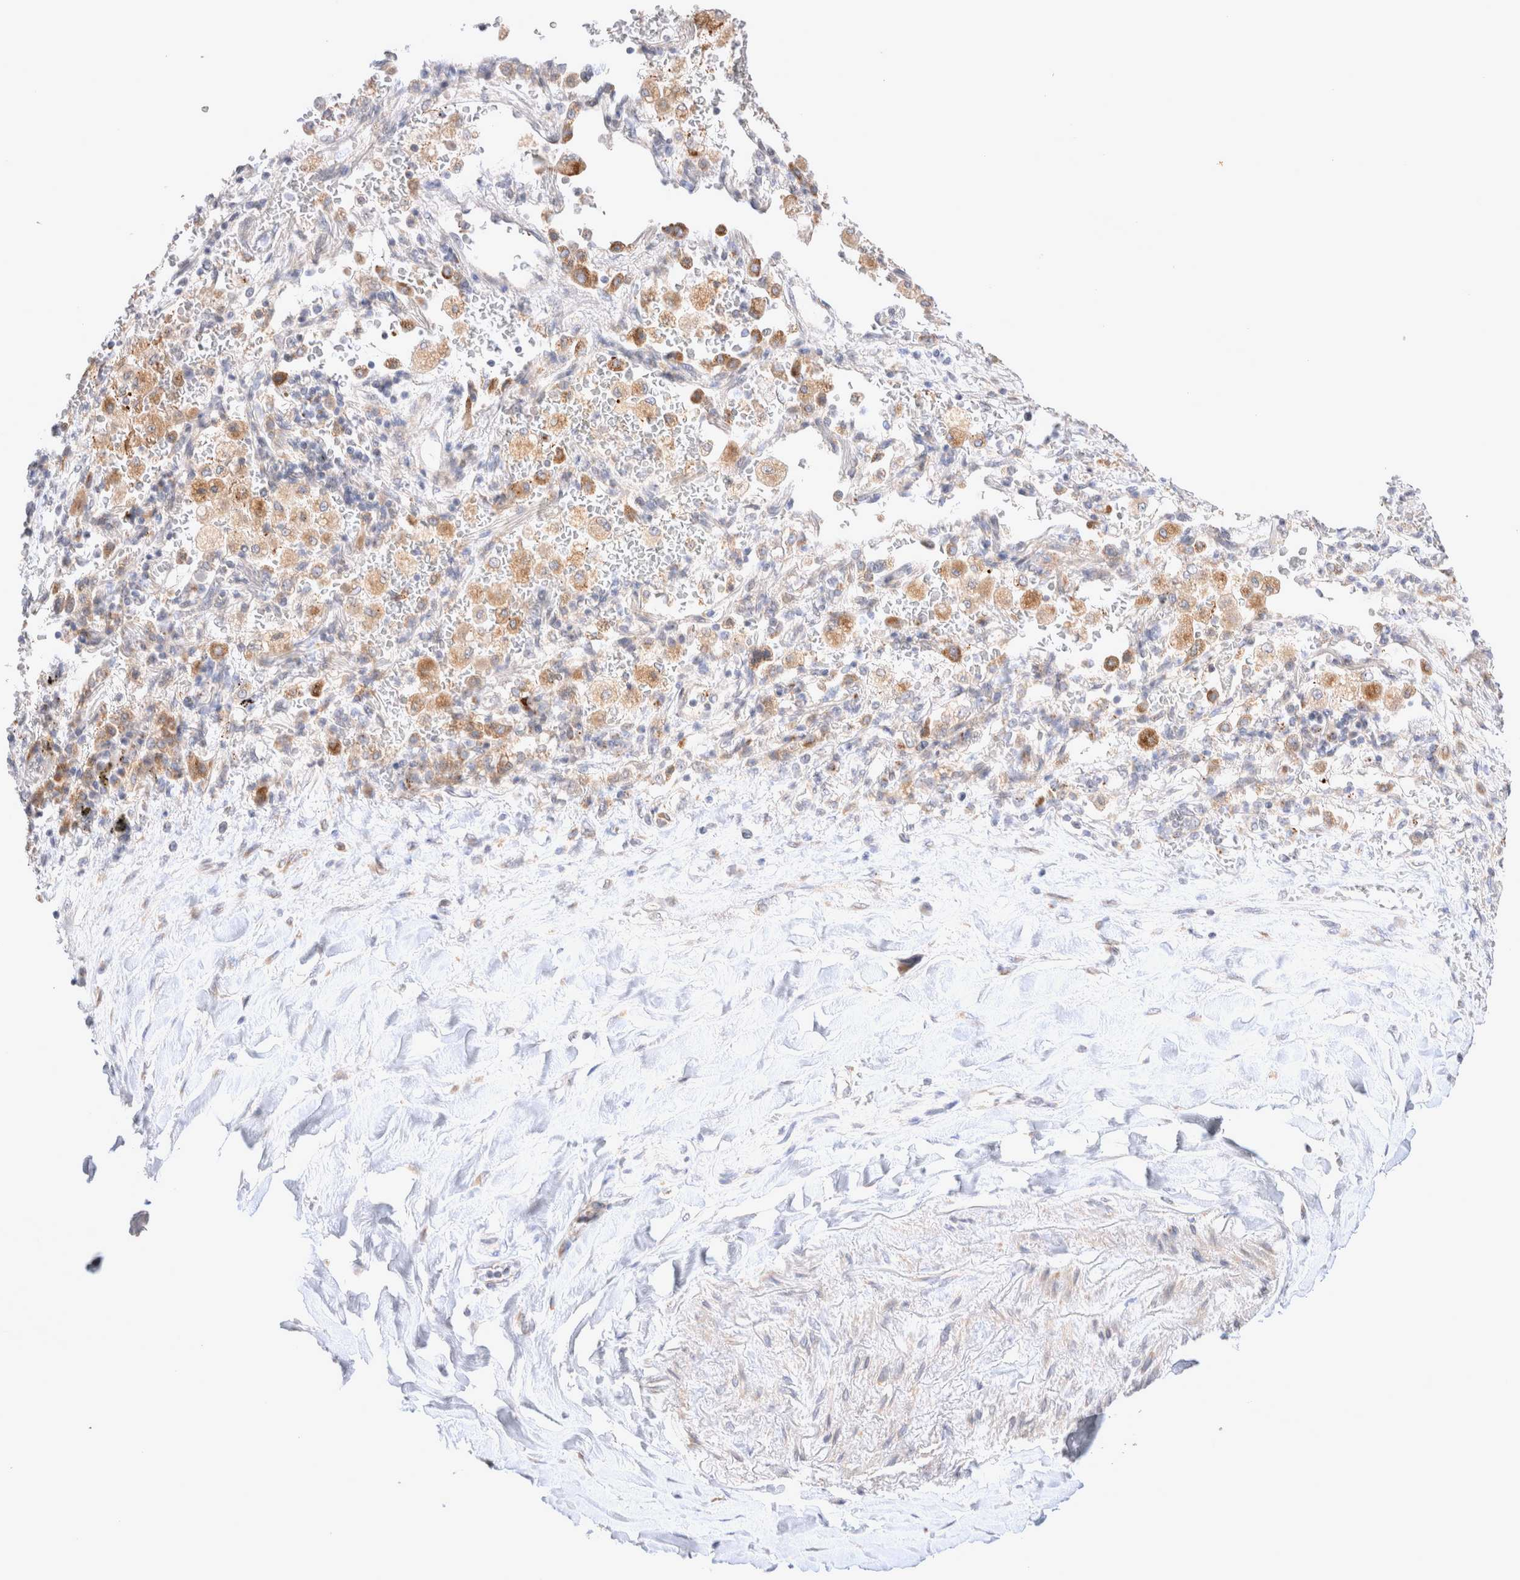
{"staining": {"intensity": "moderate", "quantity": "<25%", "location": "cytoplasmic/membranous"}, "tissue": "lung cancer", "cell_type": "Tumor cells", "image_type": "cancer", "snomed": [{"axis": "morphology", "description": "Squamous cell carcinoma, NOS"}, {"axis": "topography", "description": "Lung"}], "caption": "Lung squamous cell carcinoma tissue exhibits moderate cytoplasmic/membranous positivity in about <25% of tumor cells", "gene": "NPC1", "patient": {"sex": "male", "age": 61}}